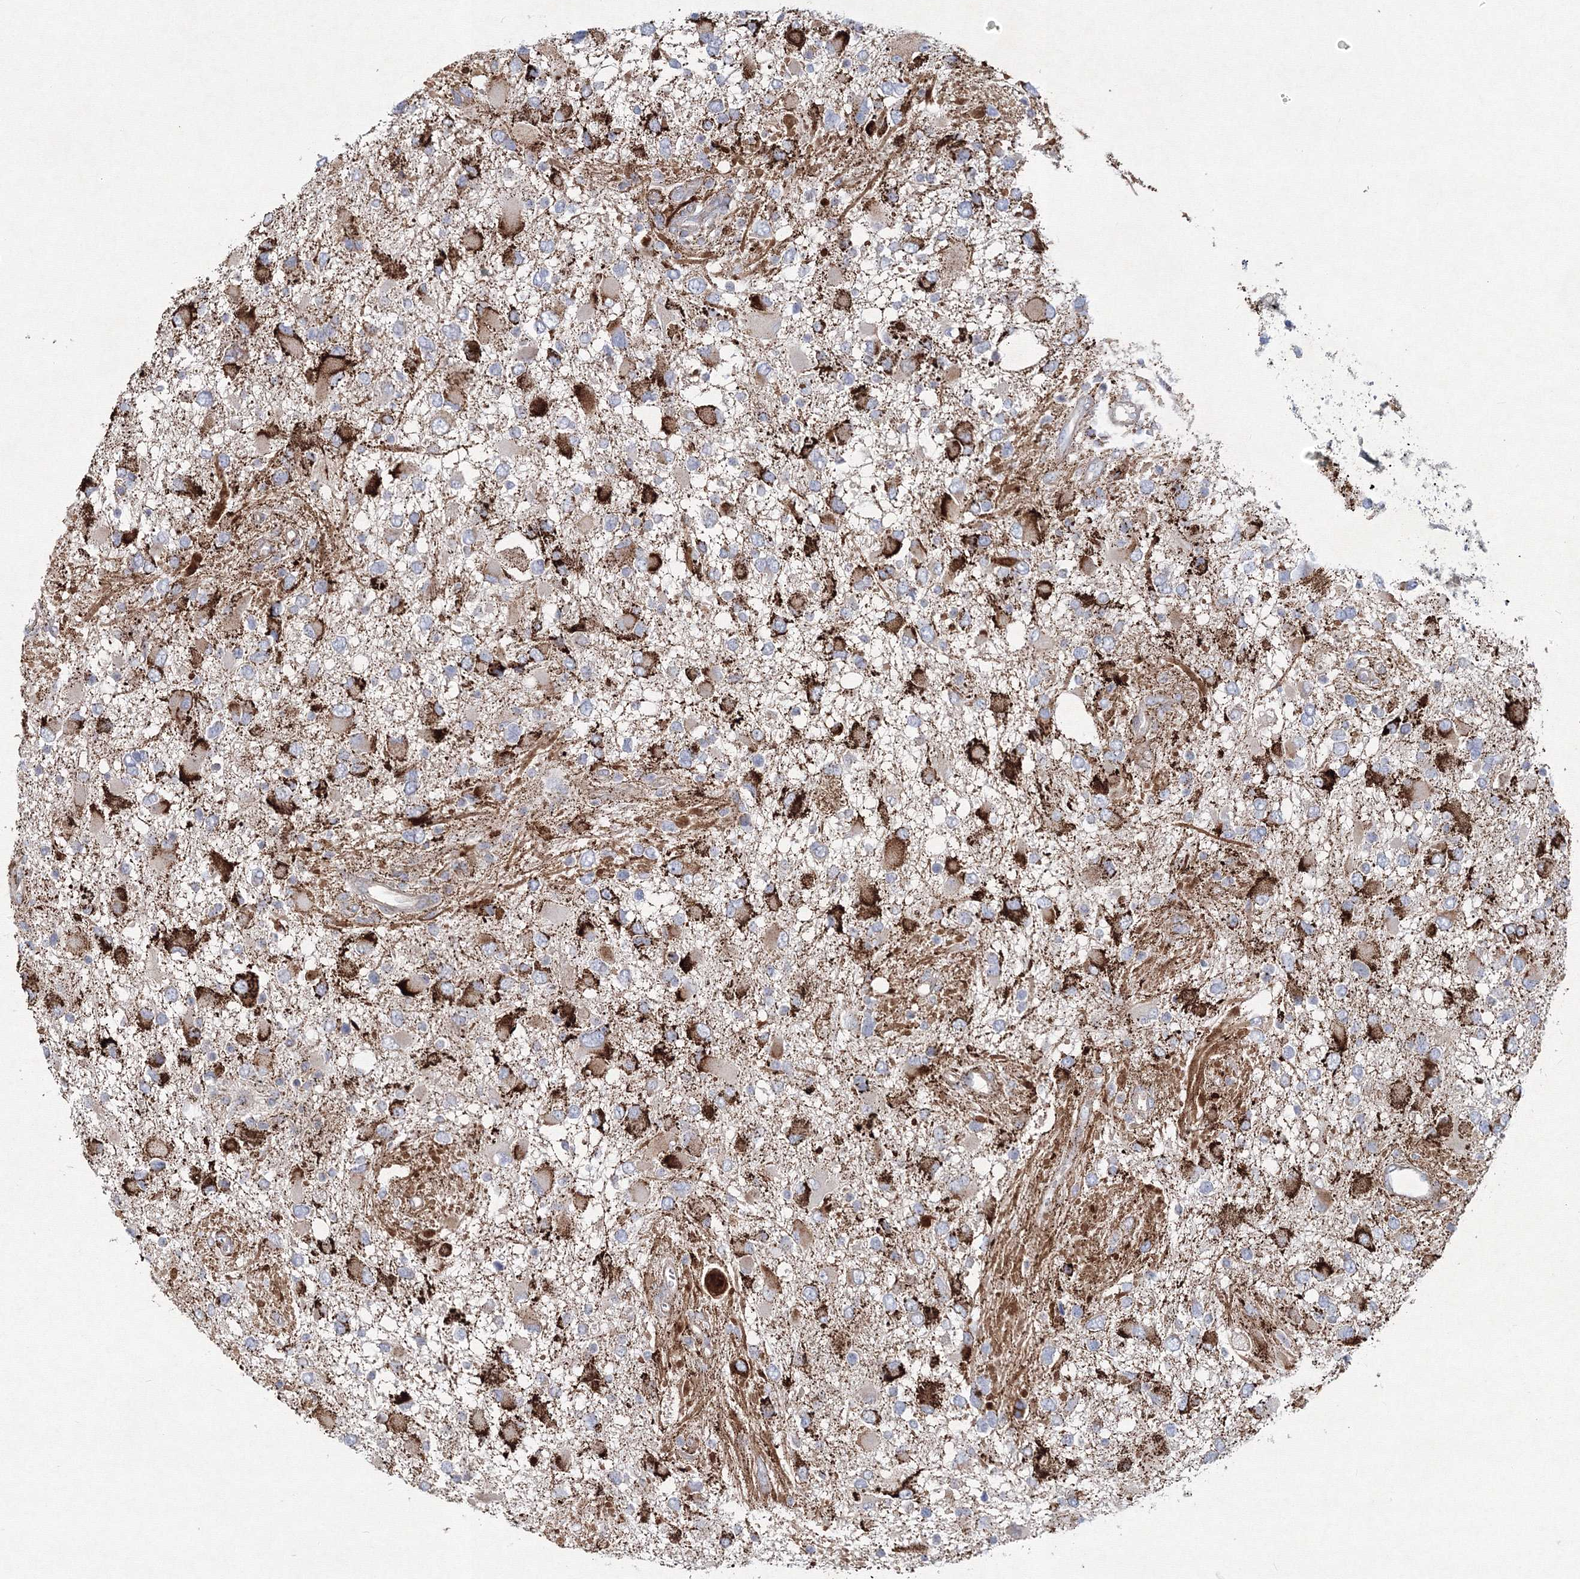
{"staining": {"intensity": "strong", "quantity": "25%-75%", "location": "cytoplasmic/membranous"}, "tissue": "glioma", "cell_type": "Tumor cells", "image_type": "cancer", "snomed": [{"axis": "morphology", "description": "Glioma, malignant, High grade"}, {"axis": "topography", "description": "Brain"}], "caption": "This image shows immunohistochemistry (IHC) staining of malignant glioma (high-grade), with high strong cytoplasmic/membranous expression in about 25%-75% of tumor cells.", "gene": "WDR49", "patient": {"sex": "male", "age": 53}}